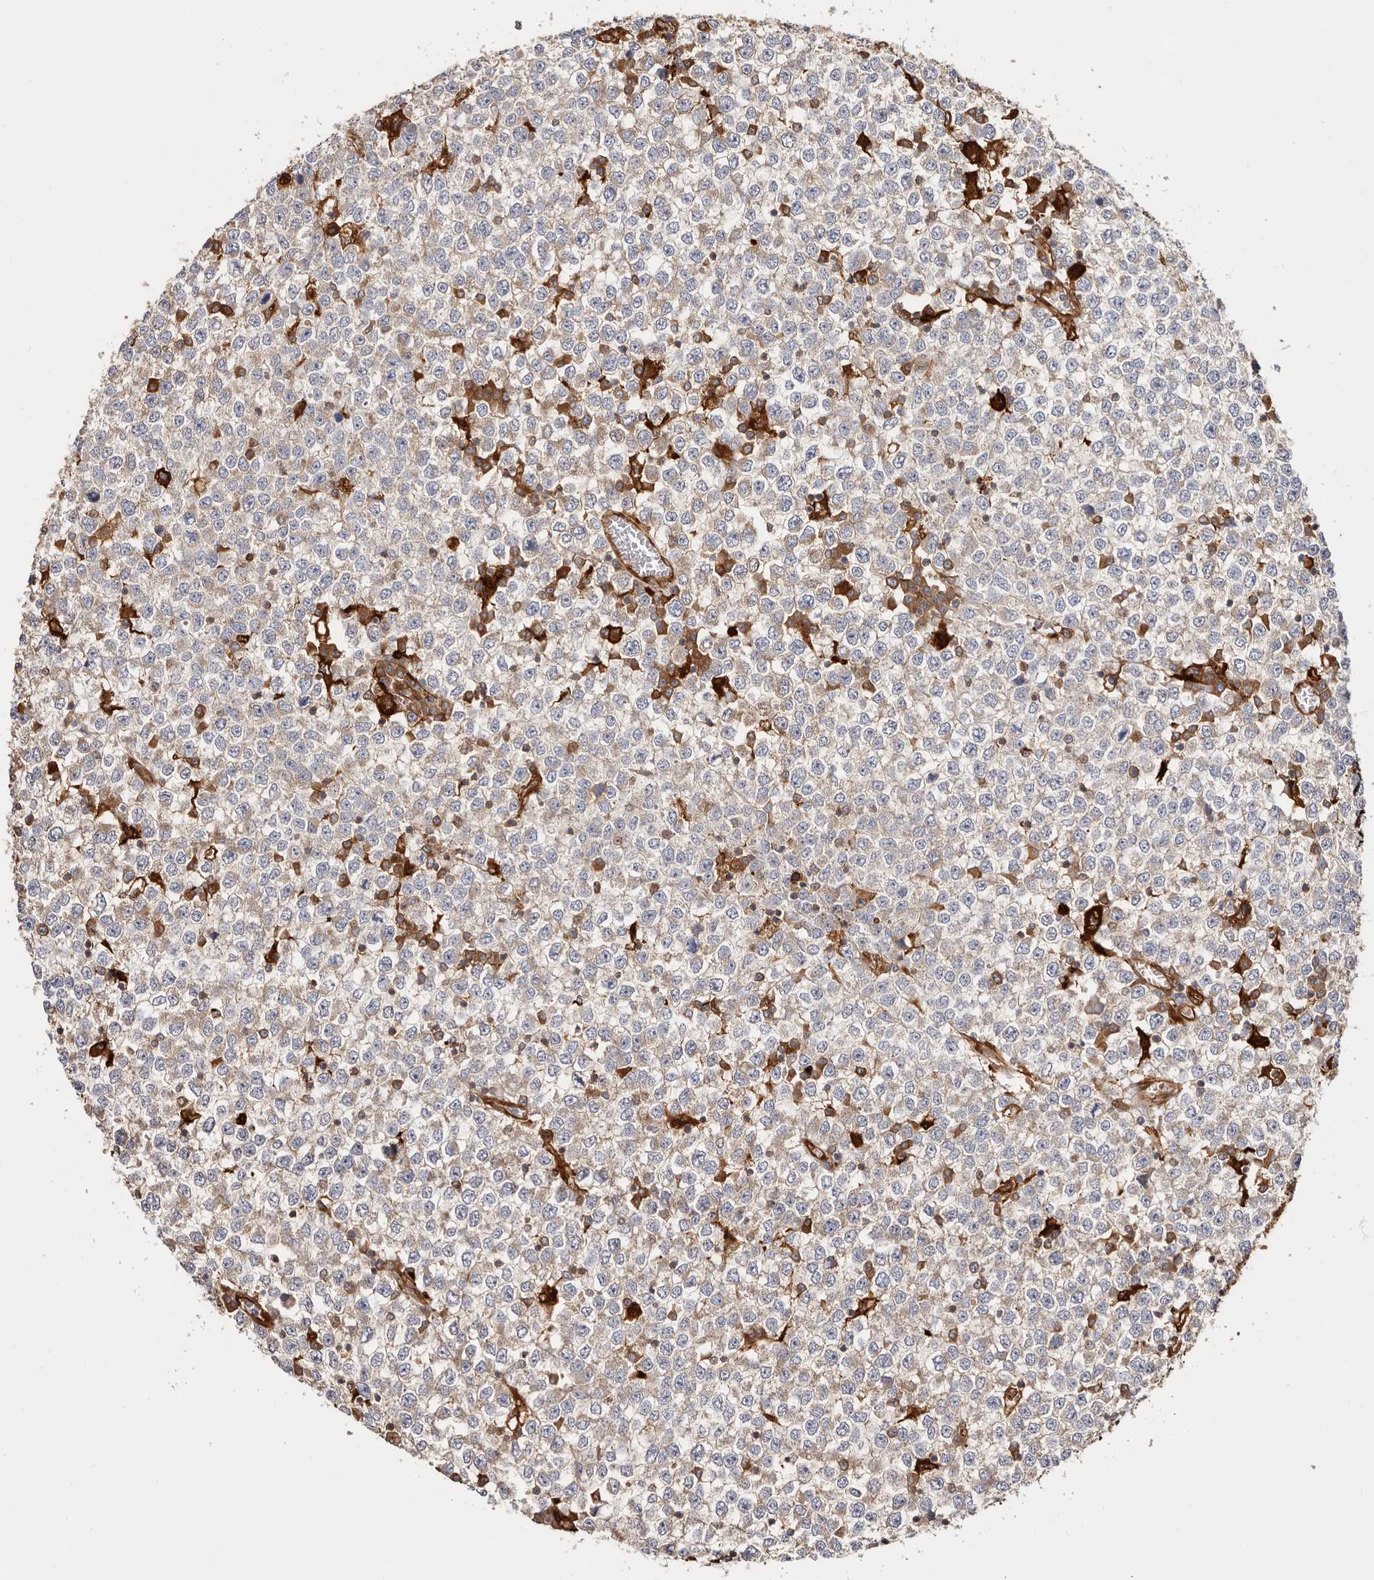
{"staining": {"intensity": "weak", "quantity": "25%-75%", "location": "cytoplasmic/membranous"}, "tissue": "testis cancer", "cell_type": "Tumor cells", "image_type": "cancer", "snomed": [{"axis": "morphology", "description": "Seminoma, NOS"}, {"axis": "topography", "description": "Testis"}], "caption": "Immunohistochemical staining of human testis cancer (seminoma) demonstrates low levels of weak cytoplasmic/membranous staining in about 25%-75% of tumor cells. The protein is stained brown, and the nuclei are stained in blue (DAB (3,3'-diaminobenzidine) IHC with brightfield microscopy, high magnification).", "gene": "LAP3", "patient": {"sex": "male", "age": 65}}